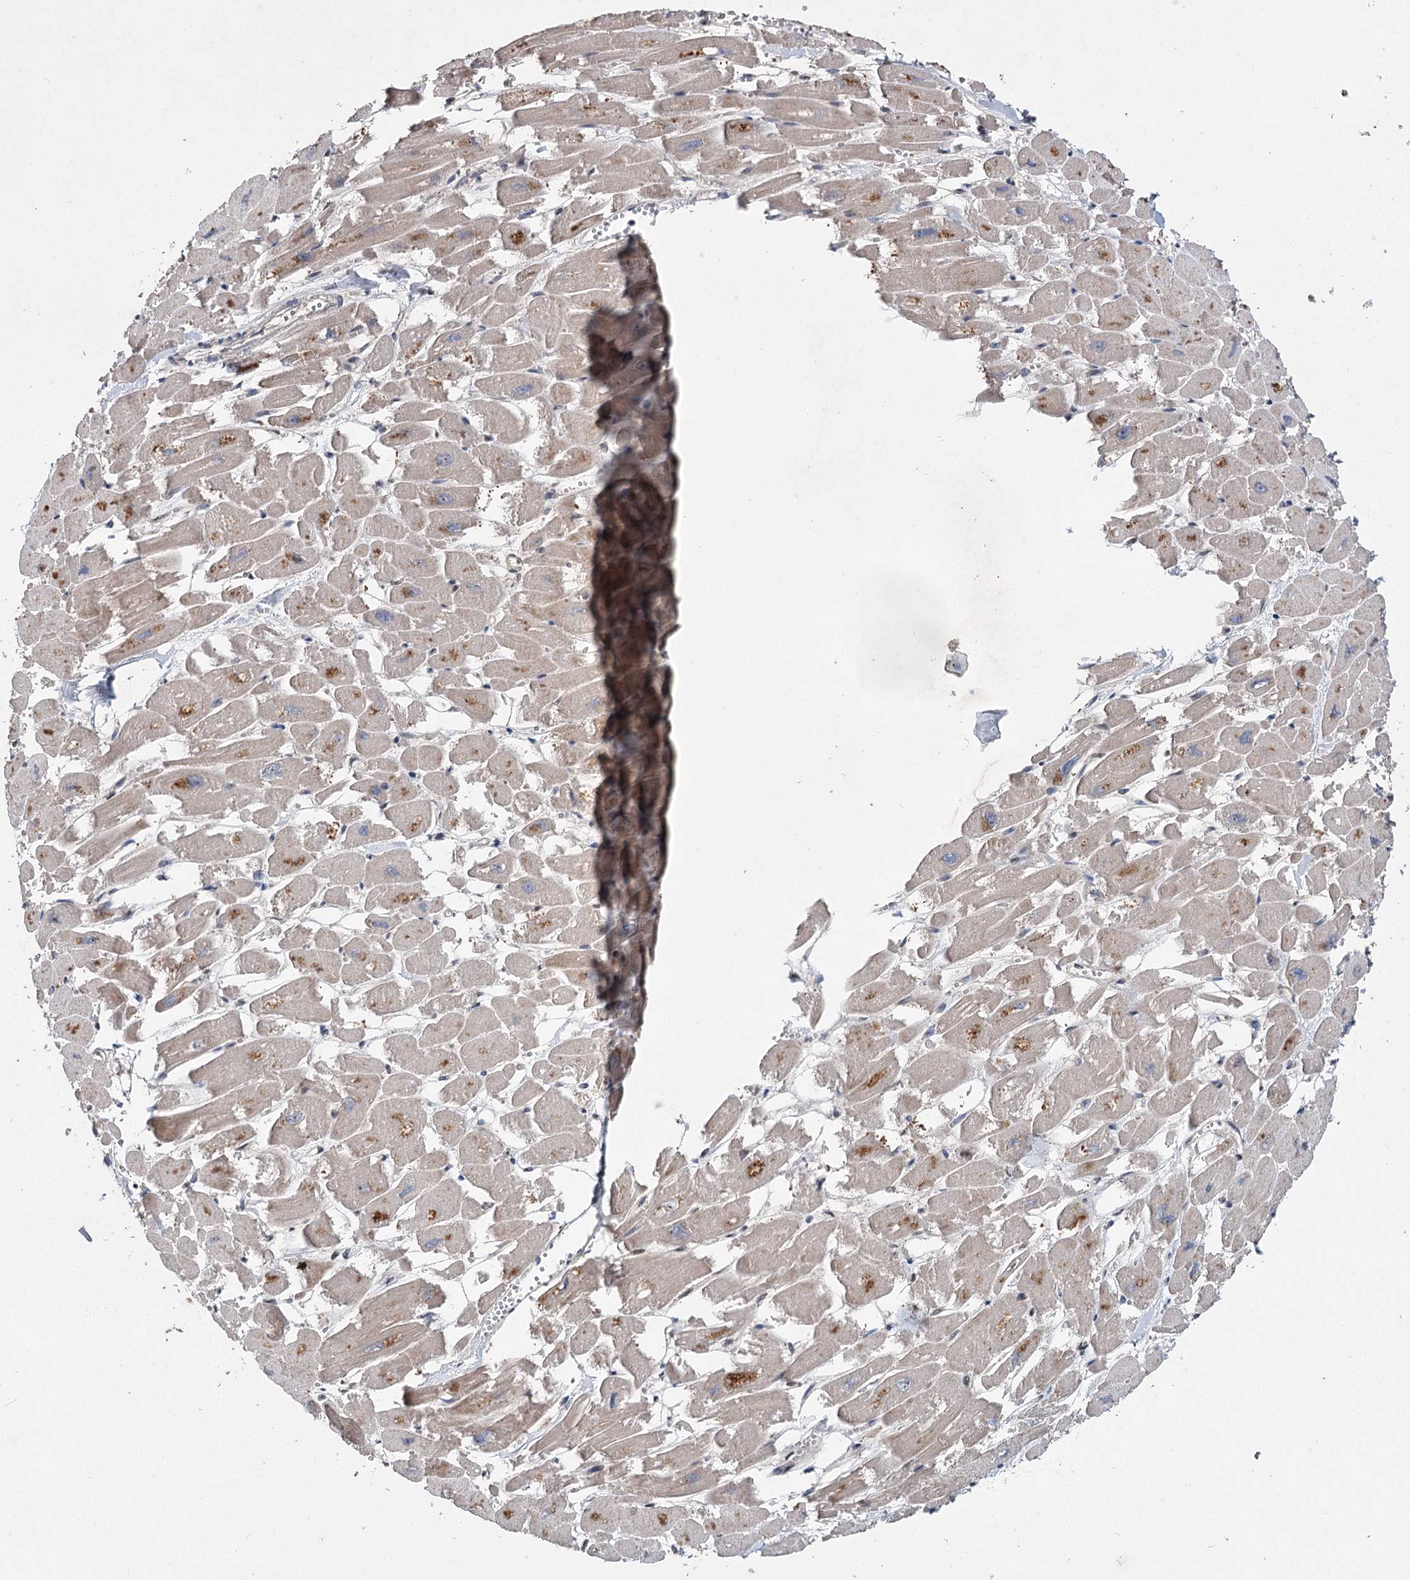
{"staining": {"intensity": "weak", "quantity": "25%-75%", "location": "cytoplasmic/membranous"}, "tissue": "heart muscle", "cell_type": "Cardiomyocytes", "image_type": "normal", "snomed": [{"axis": "morphology", "description": "Normal tissue, NOS"}, {"axis": "topography", "description": "Heart"}], "caption": "DAB immunohistochemical staining of unremarkable heart muscle exhibits weak cytoplasmic/membranous protein staining in about 25%-75% of cardiomyocytes.", "gene": "MYG1", "patient": {"sex": "male", "age": 54}}